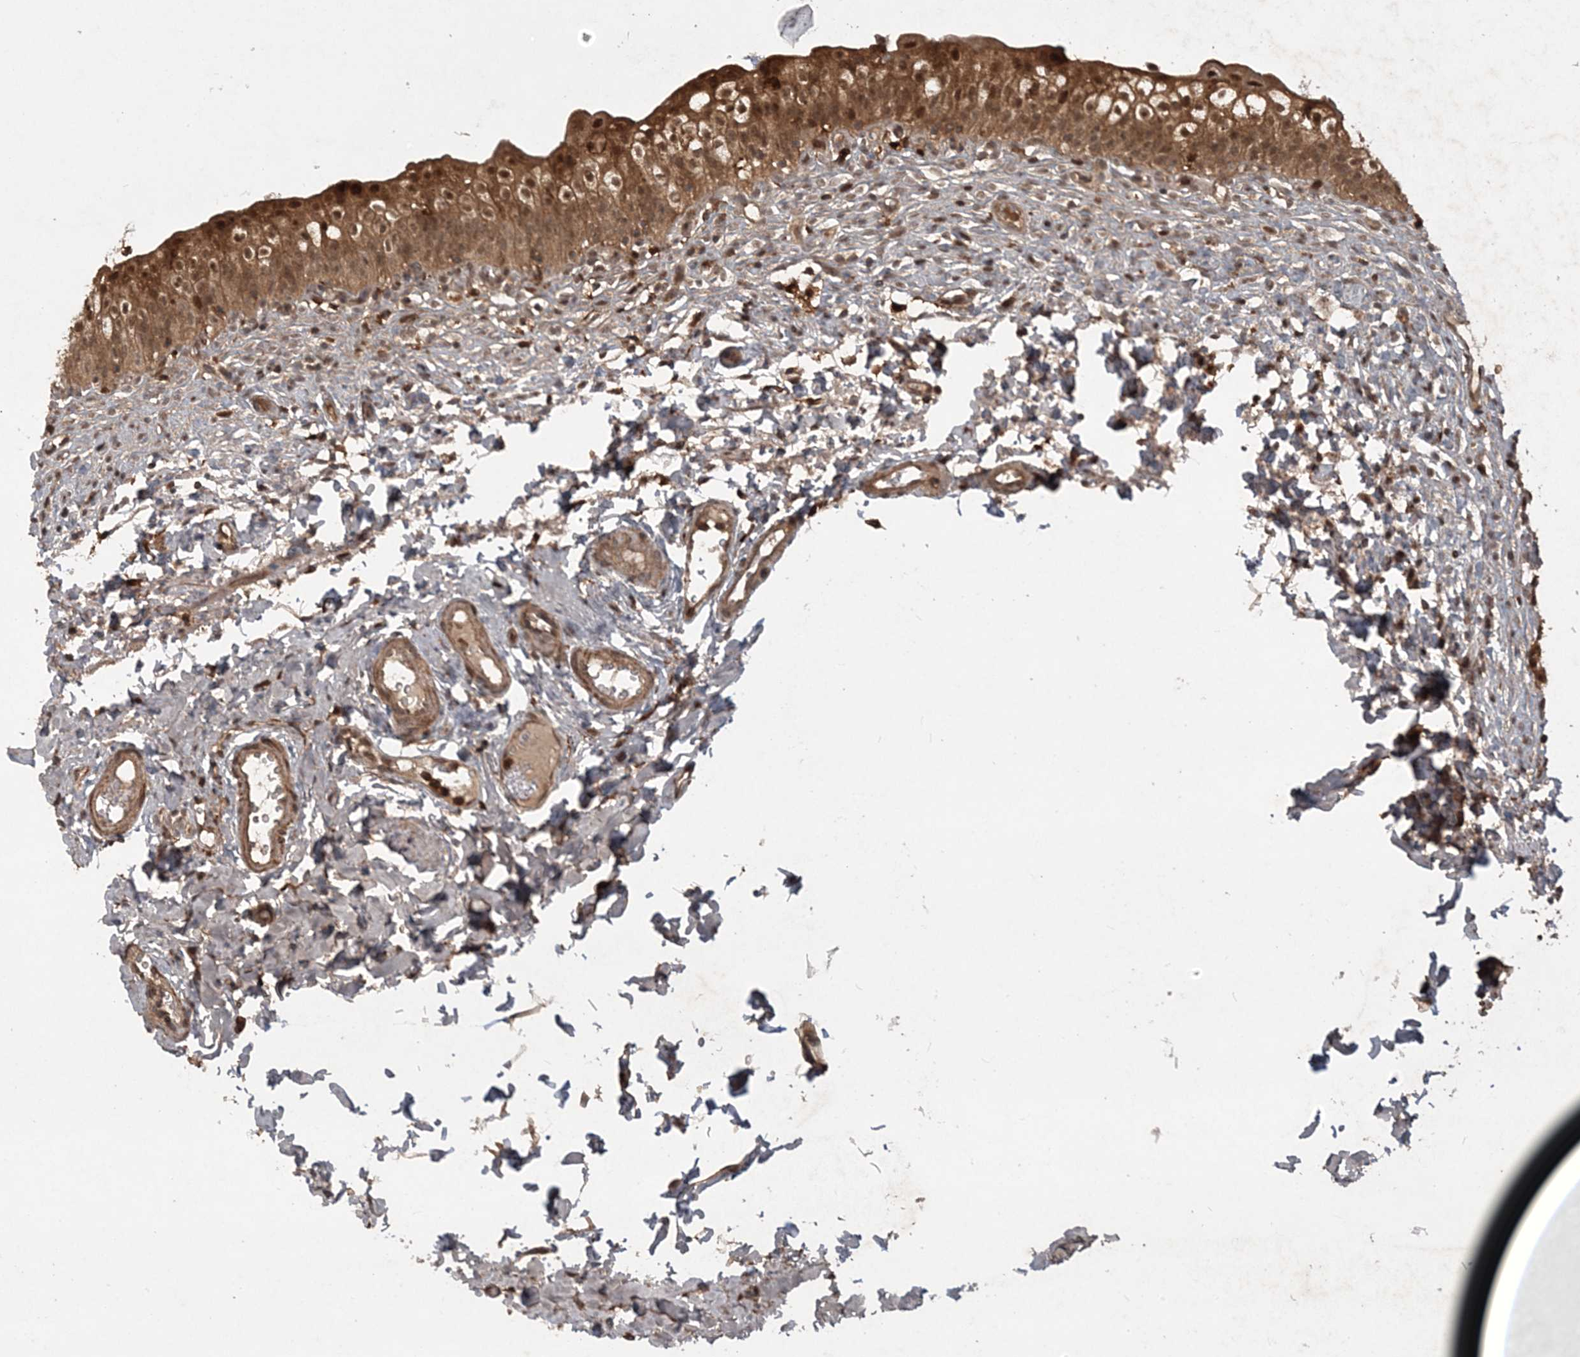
{"staining": {"intensity": "strong", "quantity": ">75%", "location": "cytoplasmic/membranous,nuclear"}, "tissue": "urinary bladder", "cell_type": "Urothelial cells", "image_type": "normal", "snomed": [{"axis": "morphology", "description": "Normal tissue, NOS"}, {"axis": "topography", "description": "Urinary bladder"}], "caption": "A high amount of strong cytoplasmic/membranous,nuclear positivity is present in about >75% of urothelial cells in unremarkable urinary bladder. (DAB (3,3'-diaminobenzidine) IHC with brightfield microscopy, high magnification).", "gene": "LACC1", "patient": {"sex": "male", "age": 55}}